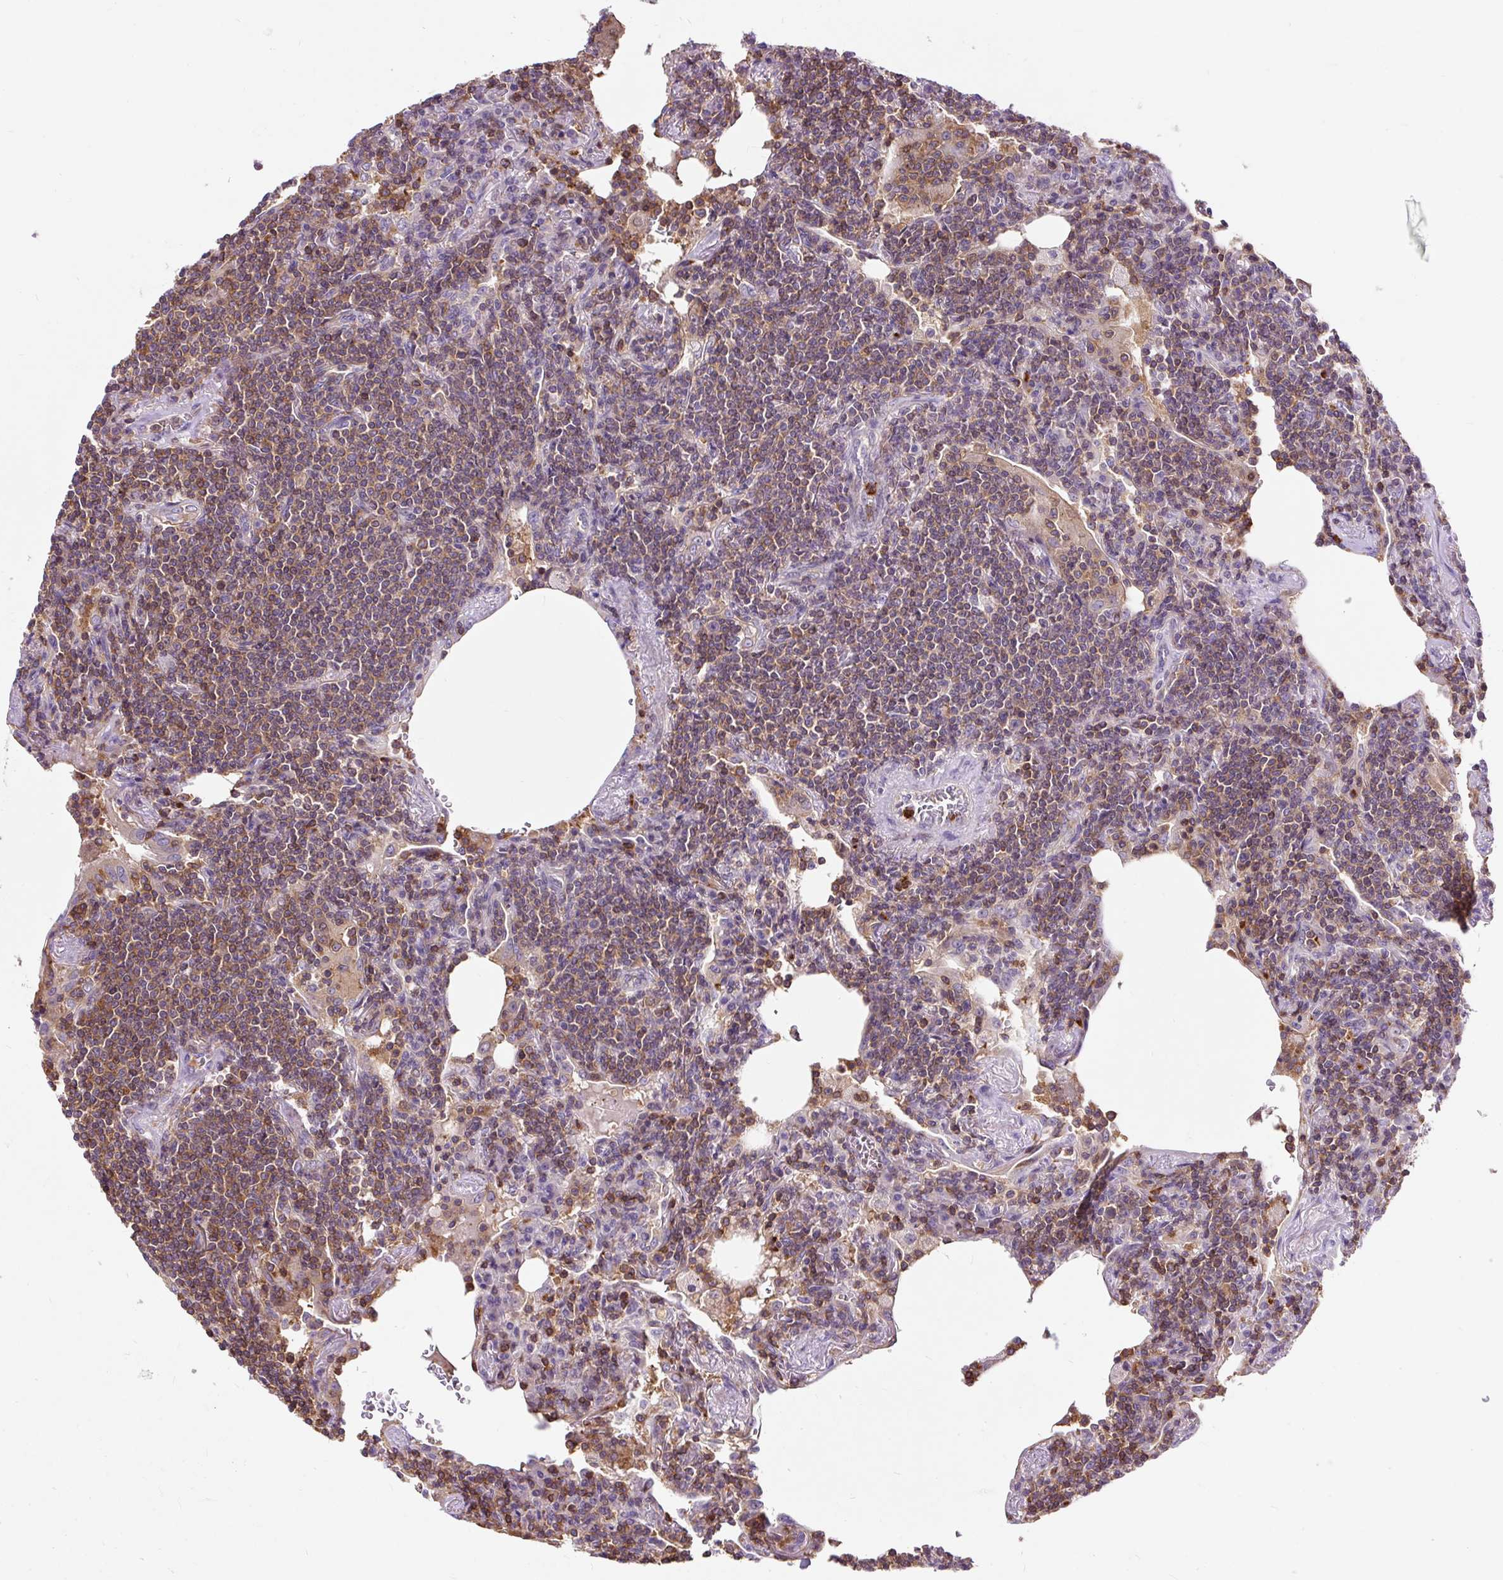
{"staining": {"intensity": "moderate", "quantity": "25%-75%", "location": "cytoplasmic/membranous"}, "tissue": "lymphoma", "cell_type": "Tumor cells", "image_type": "cancer", "snomed": [{"axis": "morphology", "description": "Malignant lymphoma, non-Hodgkin's type, Low grade"}, {"axis": "topography", "description": "Lung"}], "caption": "Immunohistochemistry photomicrograph of low-grade malignant lymphoma, non-Hodgkin's type stained for a protein (brown), which exhibits medium levels of moderate cytoplasmic/membranous expression in about 25%-75% of tumor cells.", "gene": "CISD3", "patient": {"sex": "female", "age": 71}}